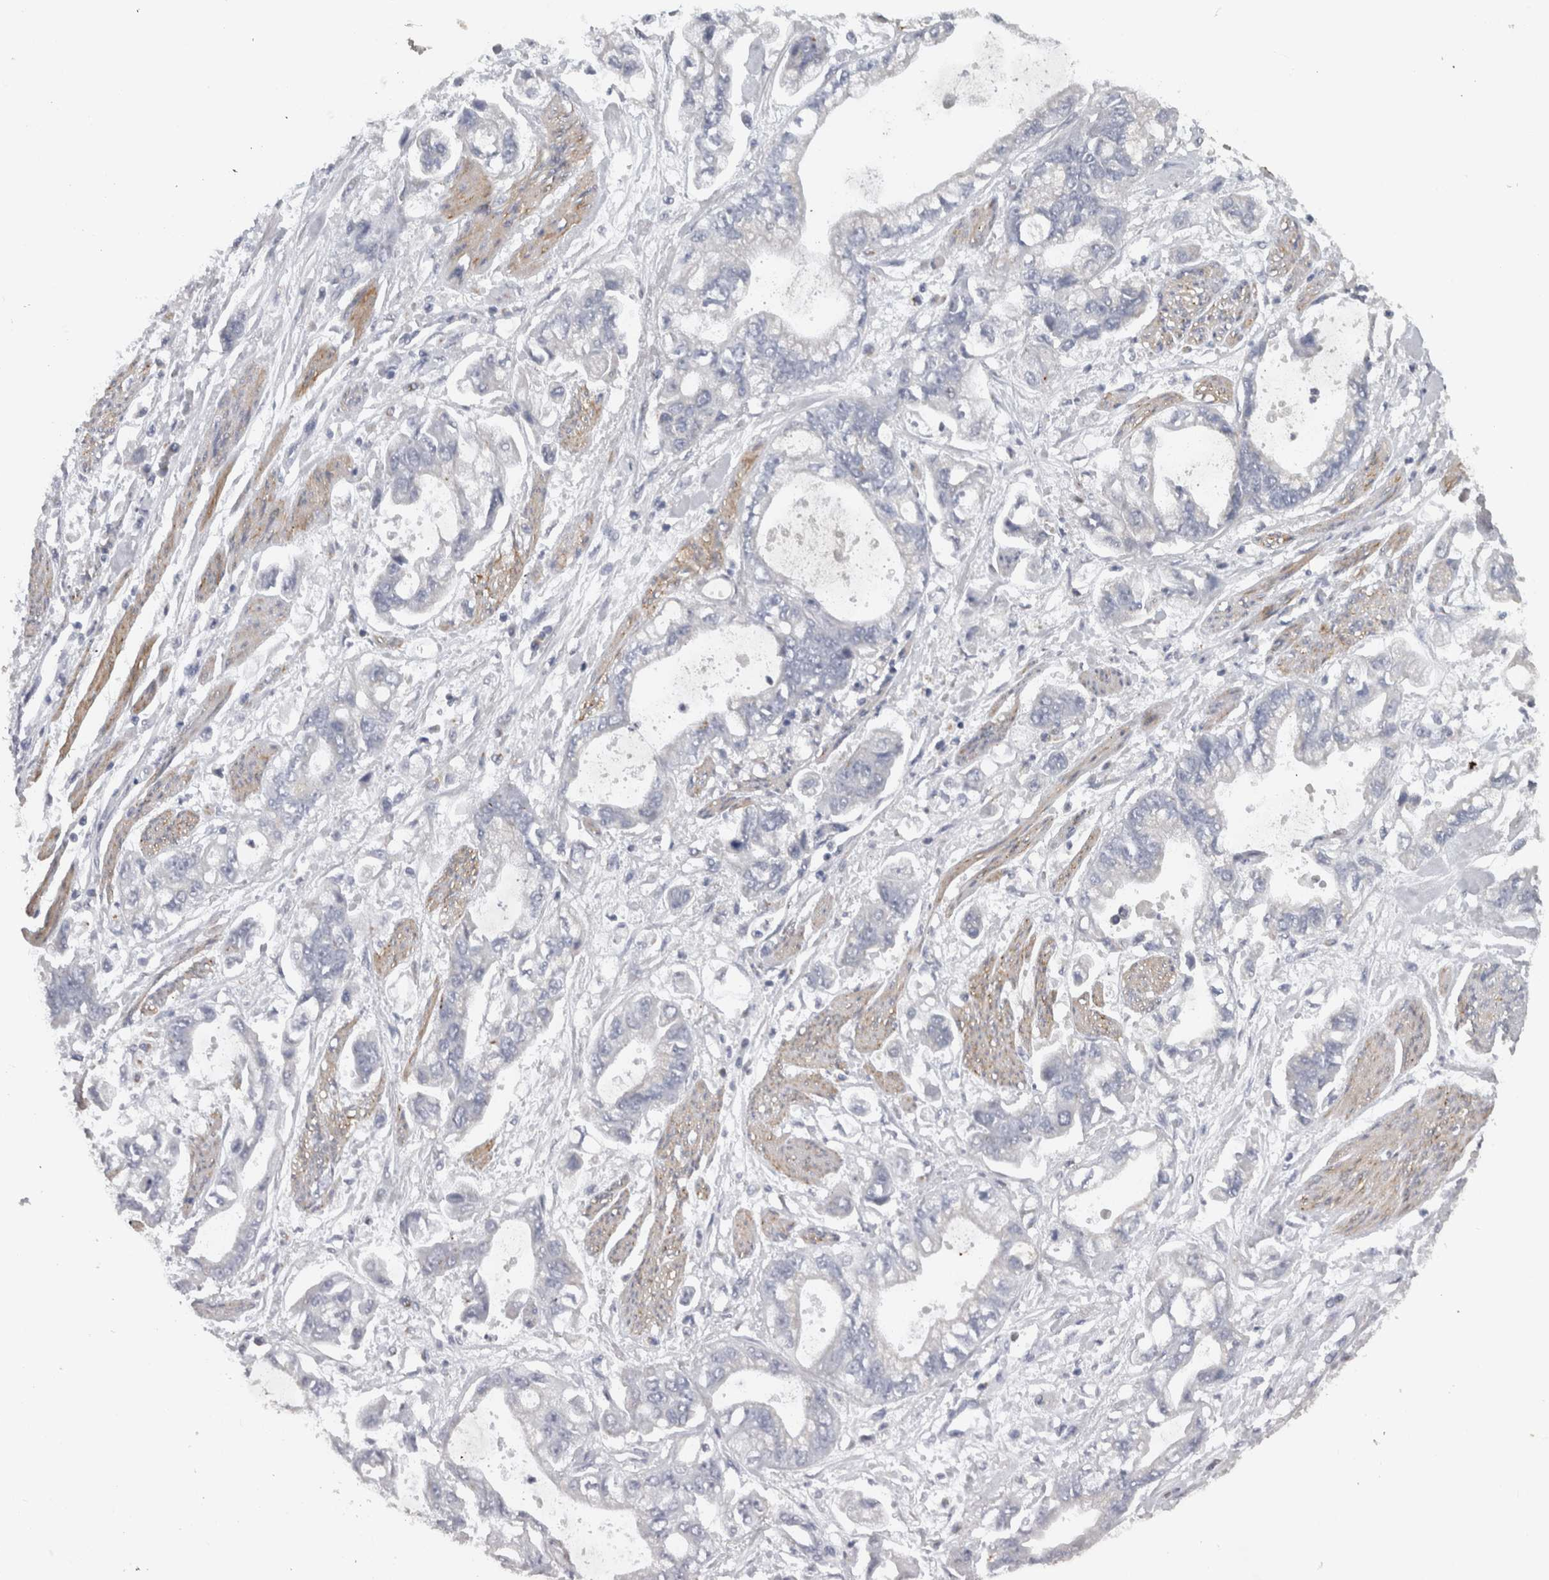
{"staining": {"intensity": "negative", "quantity": "none", "location": "none"}, "tissue": "stomach cancer", "cell_type": "Tumor cells", "image_type": "cancer", "snomed": [{"axis": "morphology", "description": "Normal tissue, NOS"}, {"axis": "morphology", "description": "Adenocarcinoma, NOS"}, {"axis": "topography", "description": "Stomach"}], "caption": "Immunohistochemistry photomicrograph of neoplastic tissue: human stomach cancer stained with DAB shows no significant protein staining in tumor cells.", "gene": "MGAT1", "patient": {"sex": "male", "age": 62}}